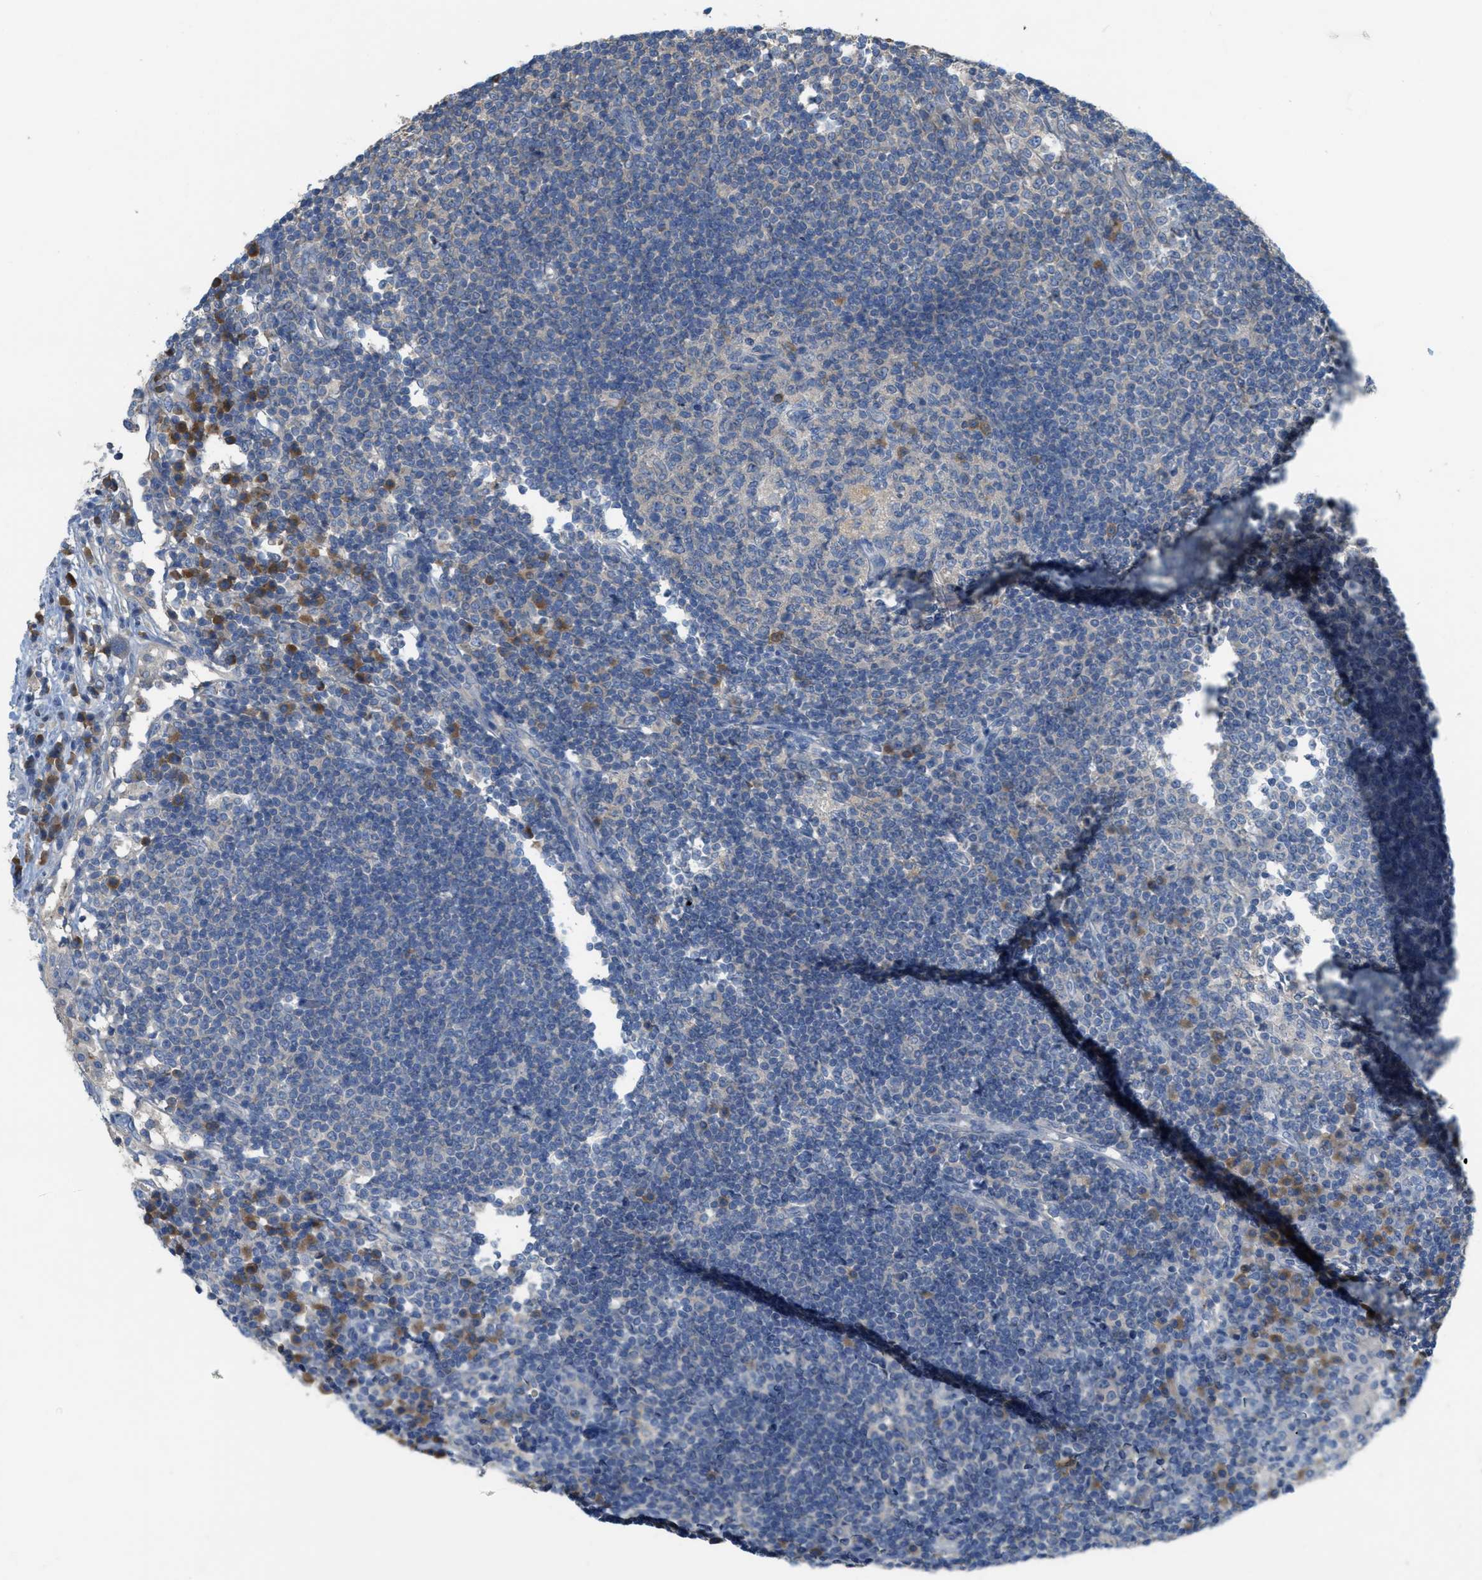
{"staining": {"intensity": "strong", "quantity": "<25%", "location": "cytoplasmic/membranous"}, "tissue": "lymph node", "cell_type": "Germinal center cells", "image_type": "normal", "snomed": [{"axis": "morphology", "description": "Normal tissue, NOS"}, {"axis": "topography", "description": "Lymph node"}], "caption": "Lymph node stained with DAB IHC demonstrates medium levels of strong cytoplasmic/membranous positivity in about <25% of germinal center cells. (DAB (3,3'-diaminobenzidine) IHC, brown staining for protein, blue staining for nuclei).", "gene": "UBA5", "patient": {"sex": "female", "age": 53}}